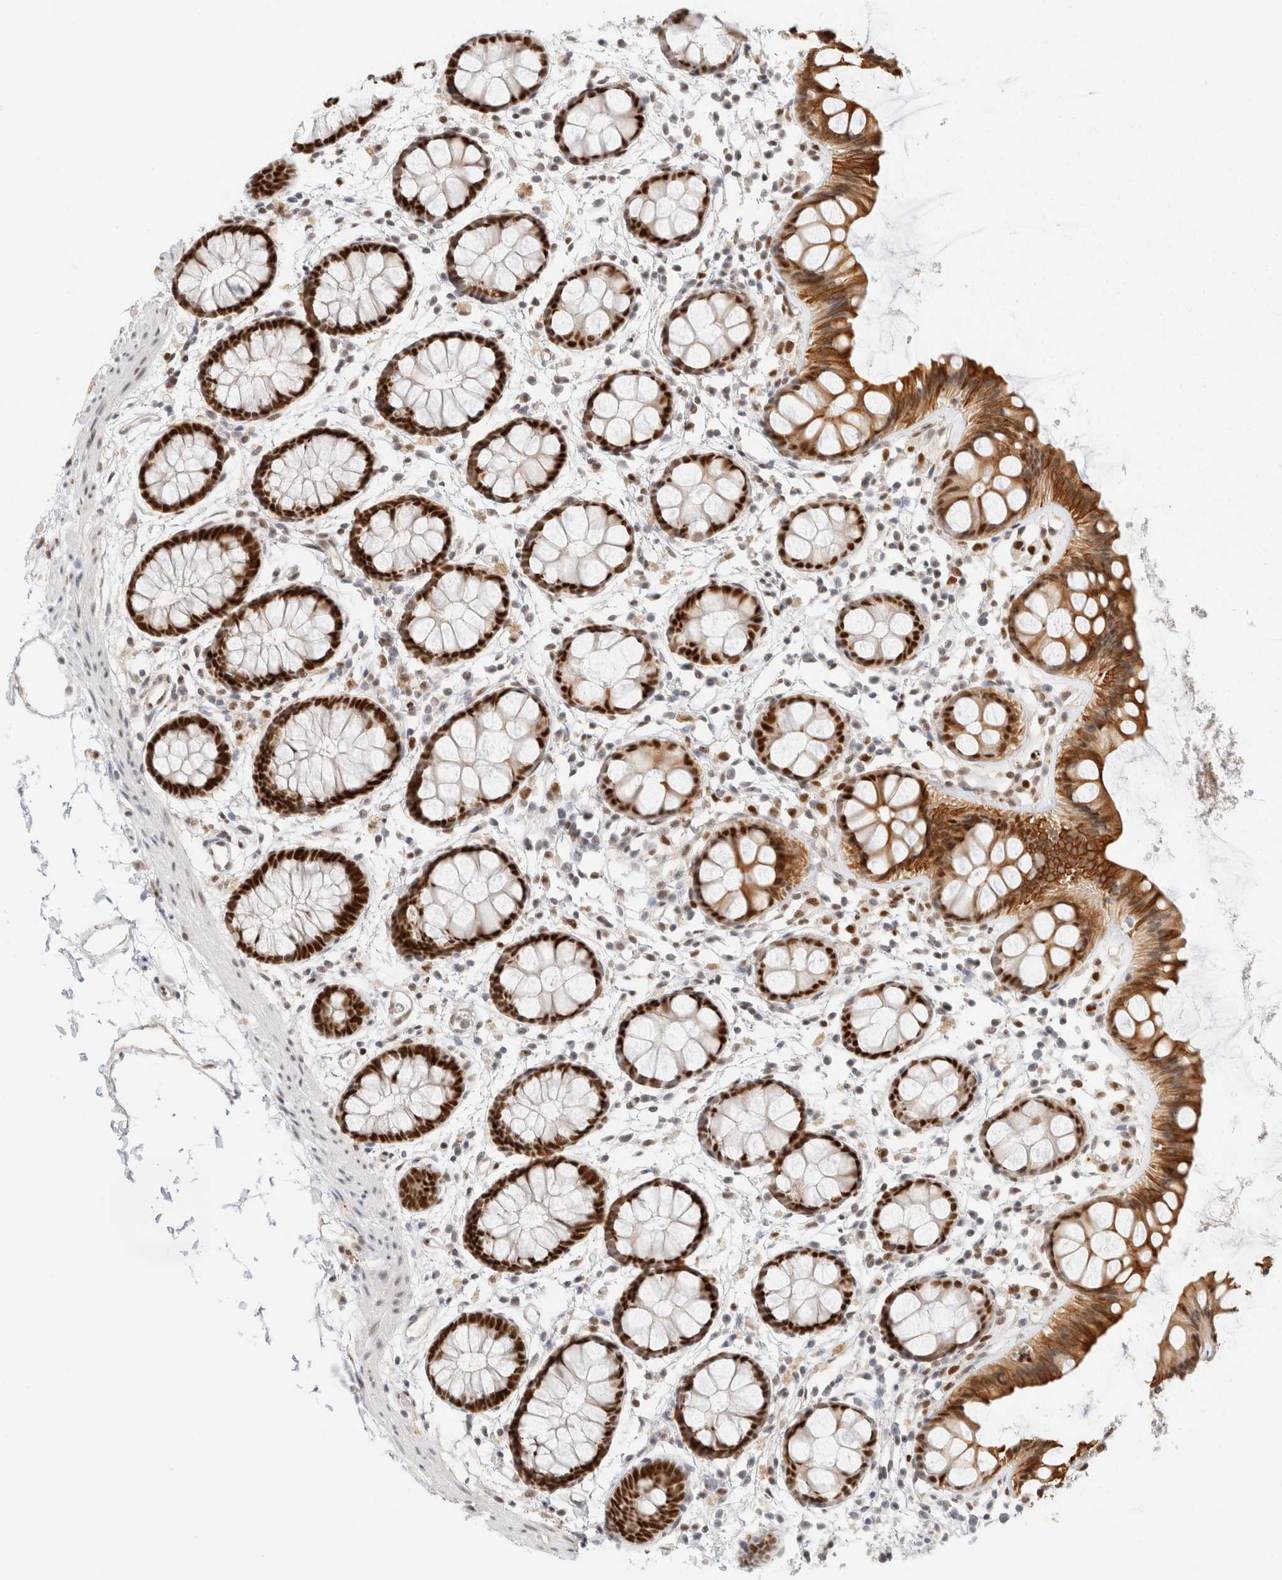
{"staining": {"intensity": "strong", "quantity": ">75%", "location": "cytoplasmic/membranous,nuclear"}, "tissue": "rectum", "cell_type": "Glandular cells", "image_type": "normal", "snomed": [{"axis": "morphology", "description": "Normal tissue, NOS"}, {"axis": "topography", "description": "Rectum"}], "caption": "About >75% of glandular cells in normal human rectum exhibit strong cytoplasmic/membranous,nuclear protein positivity as visualized by brown immunohistochemical staining.", "gene": "ZNF768", "patient": {"sex": "female", "age": 66}}